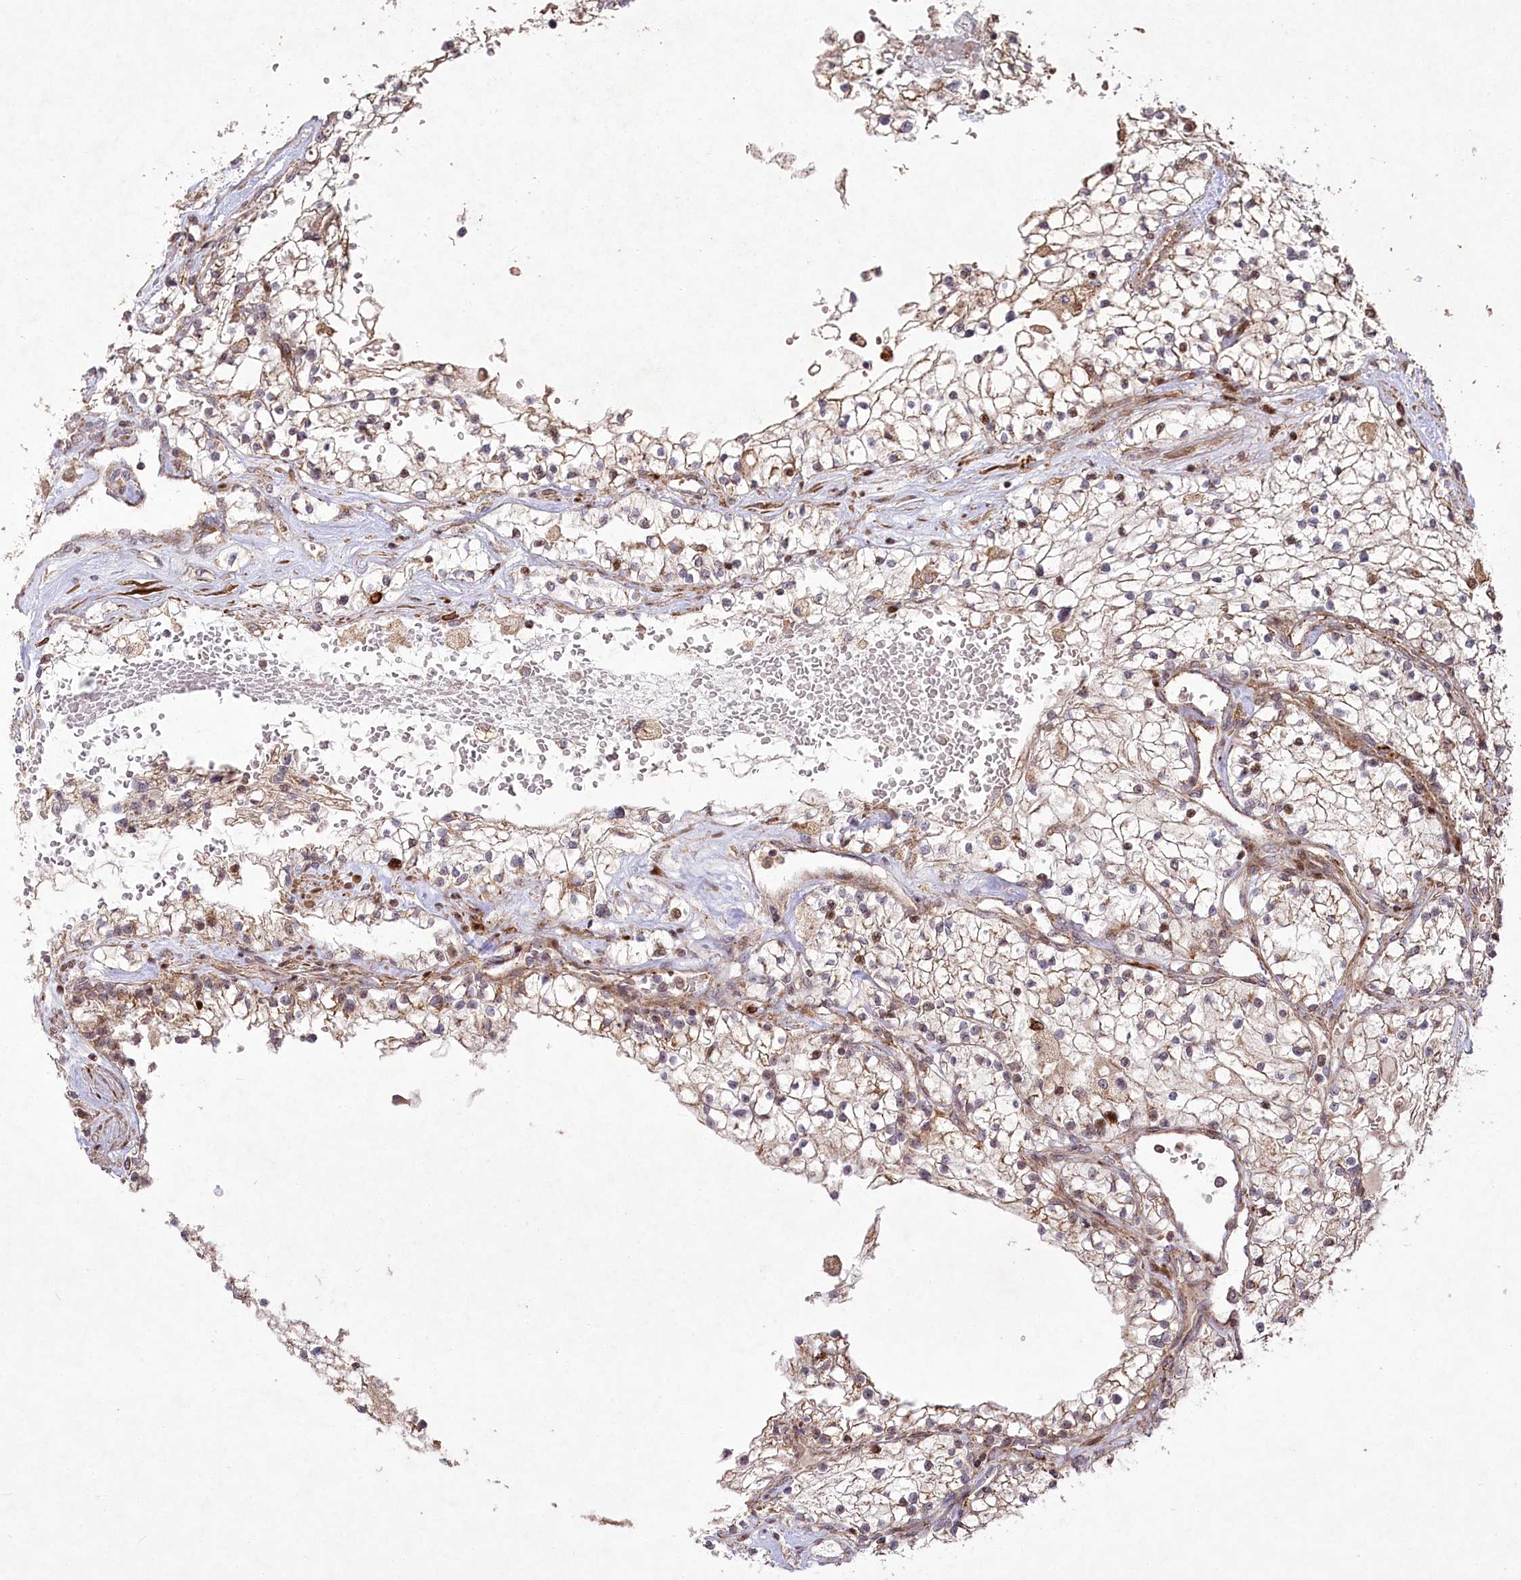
{"staining": {"intensity": "moderate", "quantity": ">75%", "location": "cytoplasmic/membranous"}, "tissue": "renal cancer", "cell_type": "Tumor cells", "image_type": "cancer", "snomed": [{"axis": "morphology", "description": "Normal tissue, NOS"}, {"axis": "morphology", "description": "Adenocarcinoma, NOS"}, {"axis": "topography", "description": "Kidney"}], "caption": "A high-resolution micrograph shows immunohistochemistry staining of renal cancer (adenocarcinoma), which shows moderate cytoplasmic/membranous positivity in approximately >75% of tumor cells.", "gene": "PSTK", "patient": {"sex": "male", "age": 68}}